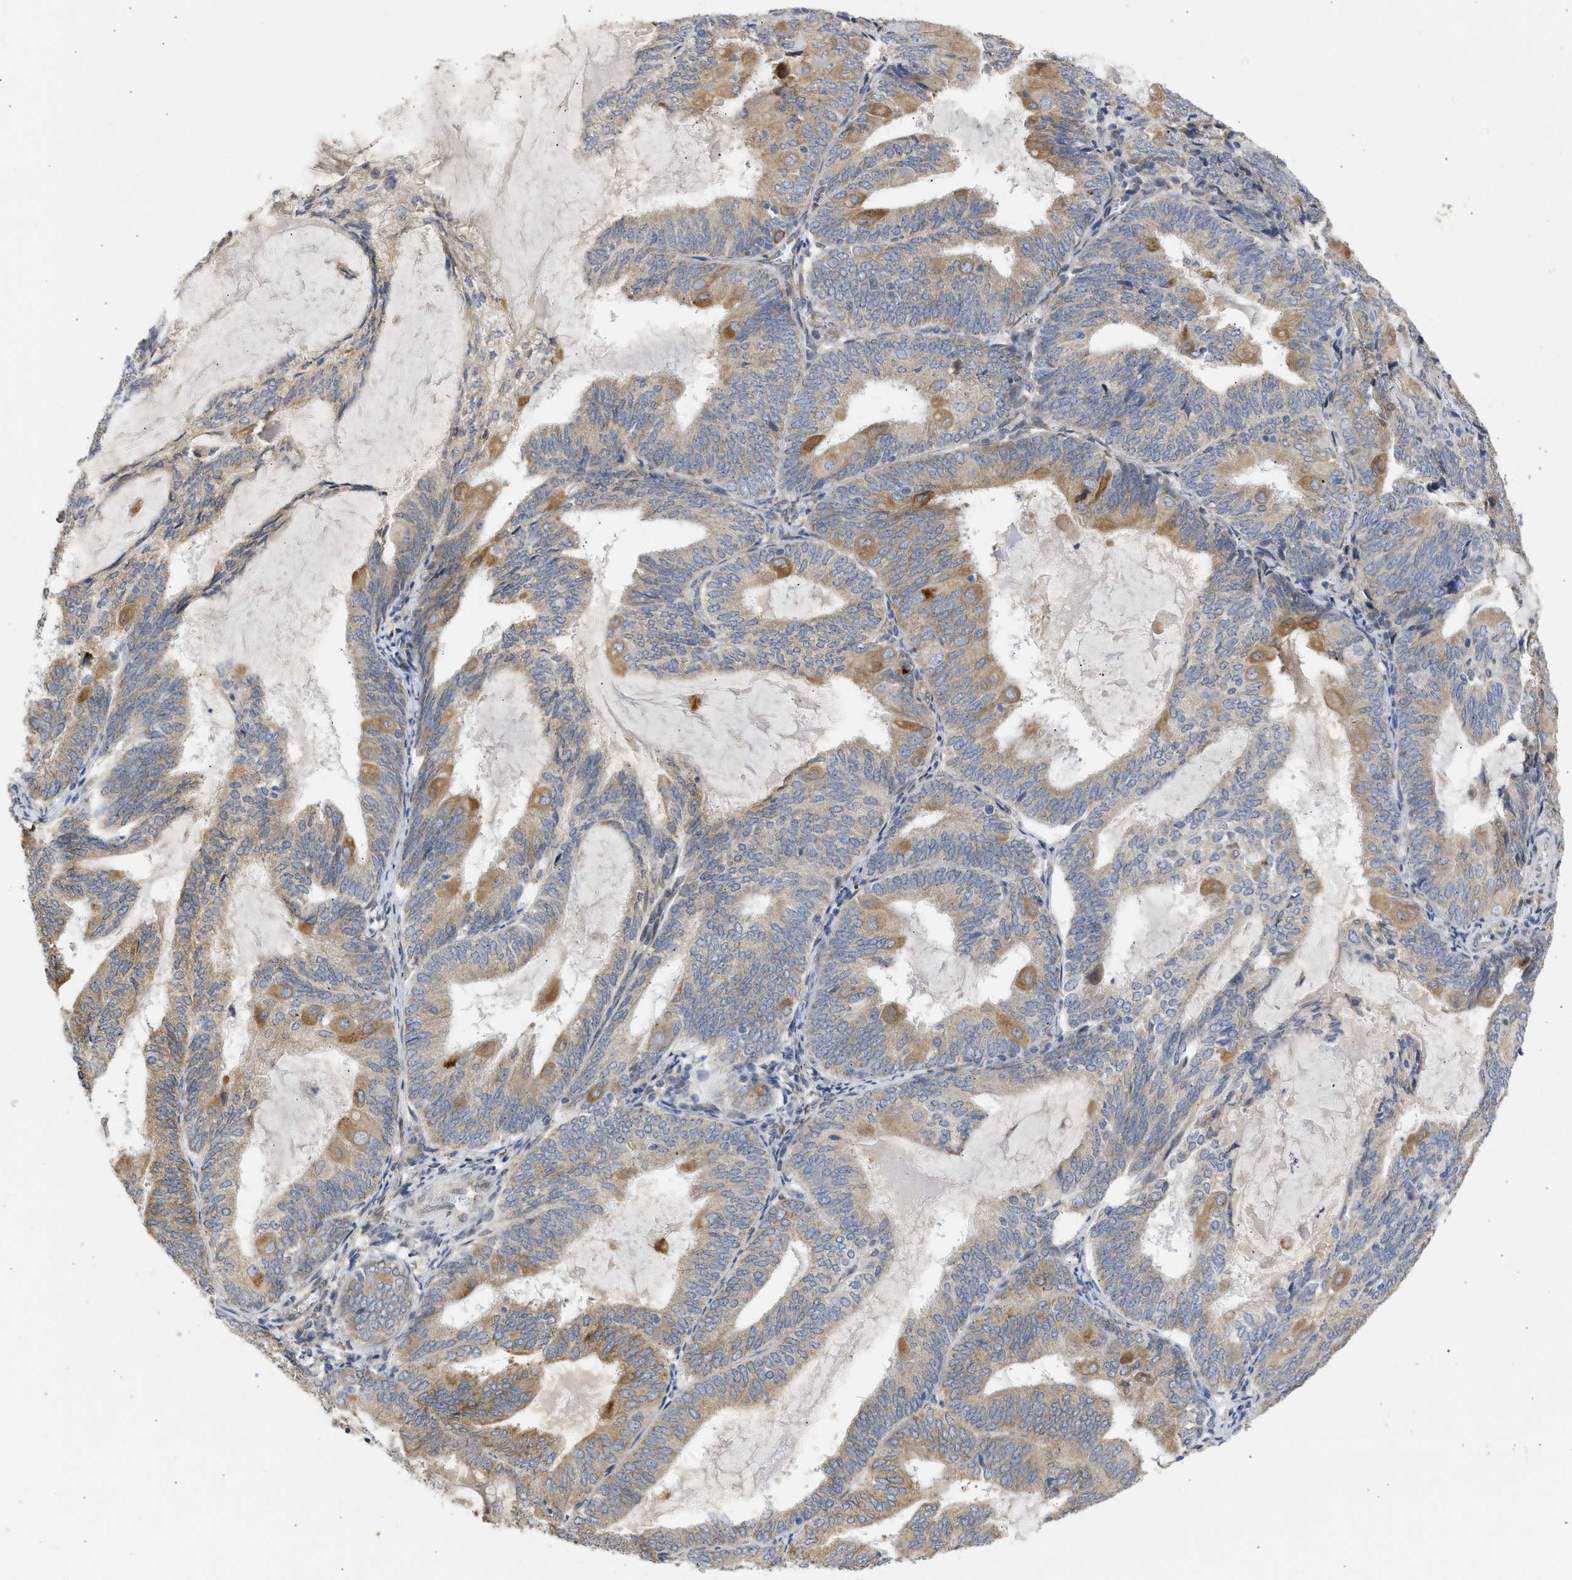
{"staining": {"intensity": "moderate", "quantity": ">75%", "location": "cytoplasmic/membranous"}, "tissue": "endometrial cancer", "cell_type": "Tumor cells", "image_type": "cancer", "snomed": [{"axis": "morphology", "description": "Adenocarcinoma, NOS"}, {"axis": "topography", "description": "Endometrium"}], "caption": "Human endometrial cancer stained for a protein (brown) shows moderate cytoplasmic/membranous positive staining in about >75% of tumor cells.", "gene": "TMED1", "patient": {"sex": "female", "age": 81}}